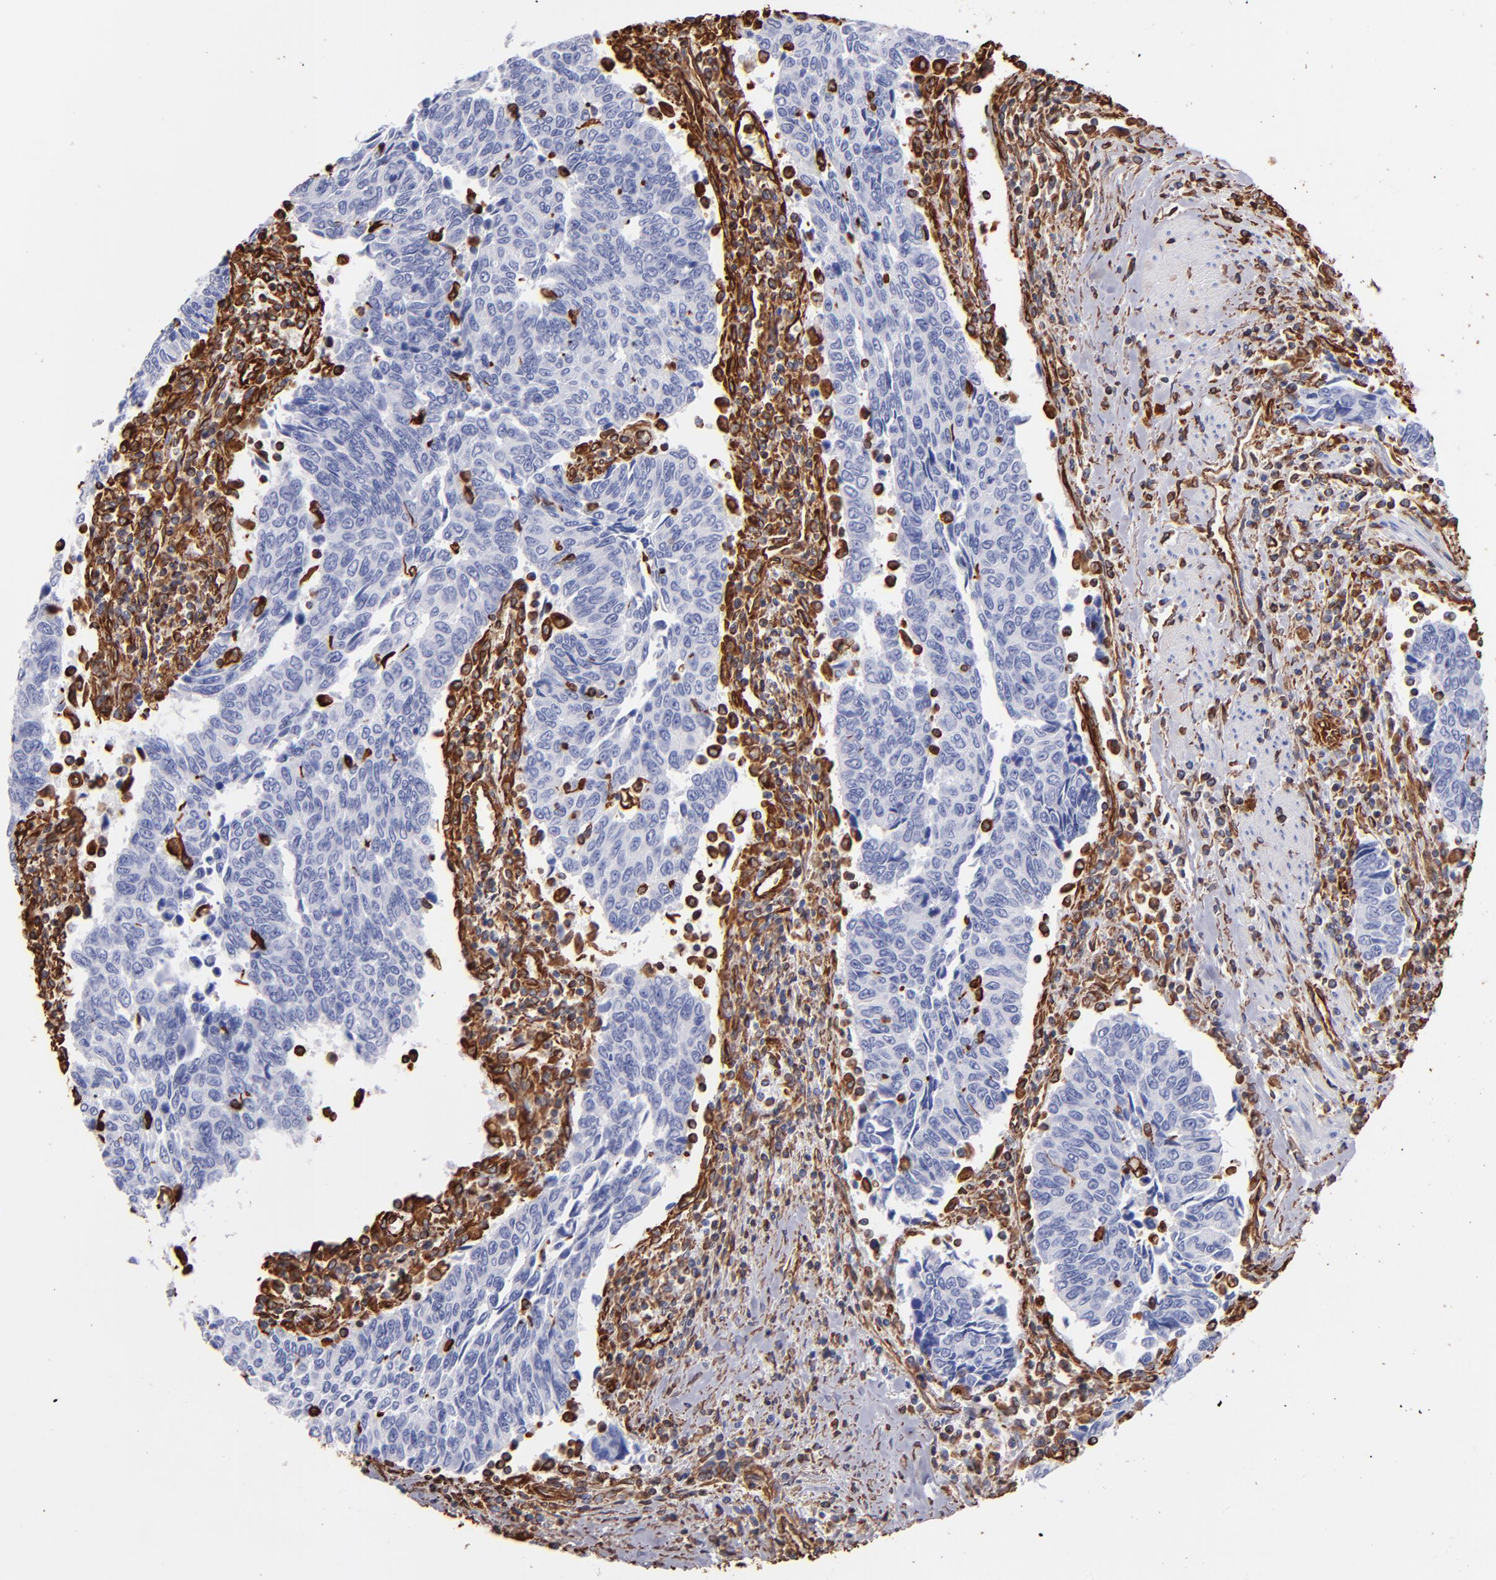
{"staining": {"intensity": "strong", "quantity": "<25%", "location": "cytoplasmic/membranous"}, "tissue": "urothelial cancer", "cell_type": "Tumor cells", "image_type": "cancer", "snomed": [{"axis": "morphology", "description": "Urothelial carcinoma, High grade"}, {"axis": "topography", "description": "Urinary bladder"}], "caption": "IHC (DAB) staining of urothelial cancer reveals strong cytoplasmic/membranous protein positivity in approximately <25% of tumor cells. (brown staining indicates protein expression, while blue staining denotes nuclei).", "gene": "VIM", "patient": {"sex": "male", "age": 86}}